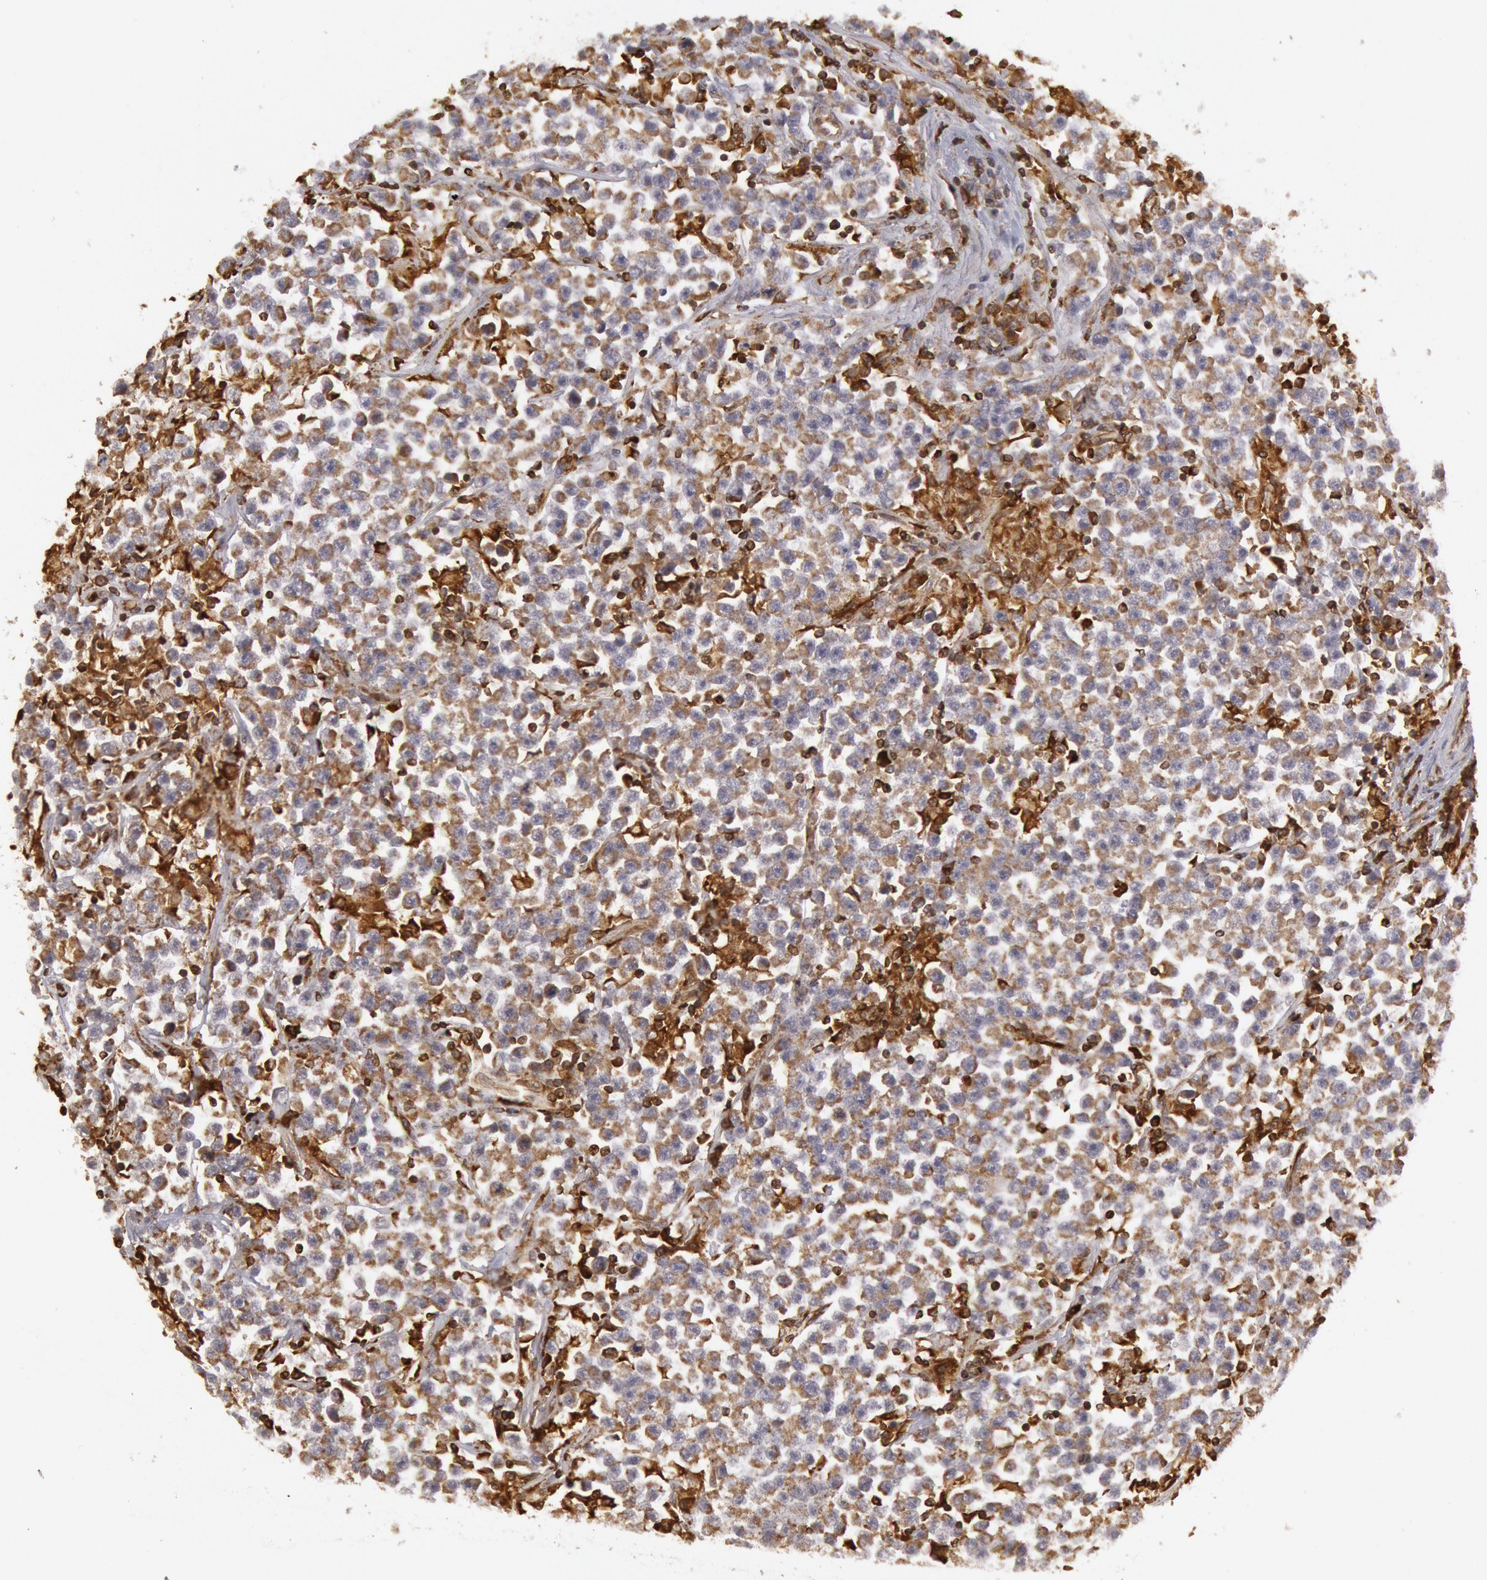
{"staining": {"intensity": "negative", "quantity": "none", "location": "none"}, "tissue": "testis cancer", "cell_type": "Tumor cells", "image_type": "cancer", "snomed": [{"axis": "morphology", "description": "Seminoma, NOS"}, {"axis": "topography", "description": "Testis"}], "caption": "Tumor cells are negative for protein expression in human seminoma (testis). (Immunohistochemistry (ihc), brightfield microscopy, high magnification).", "gene": "TAP2", "patient": {"sex": "male", "age": 33}}